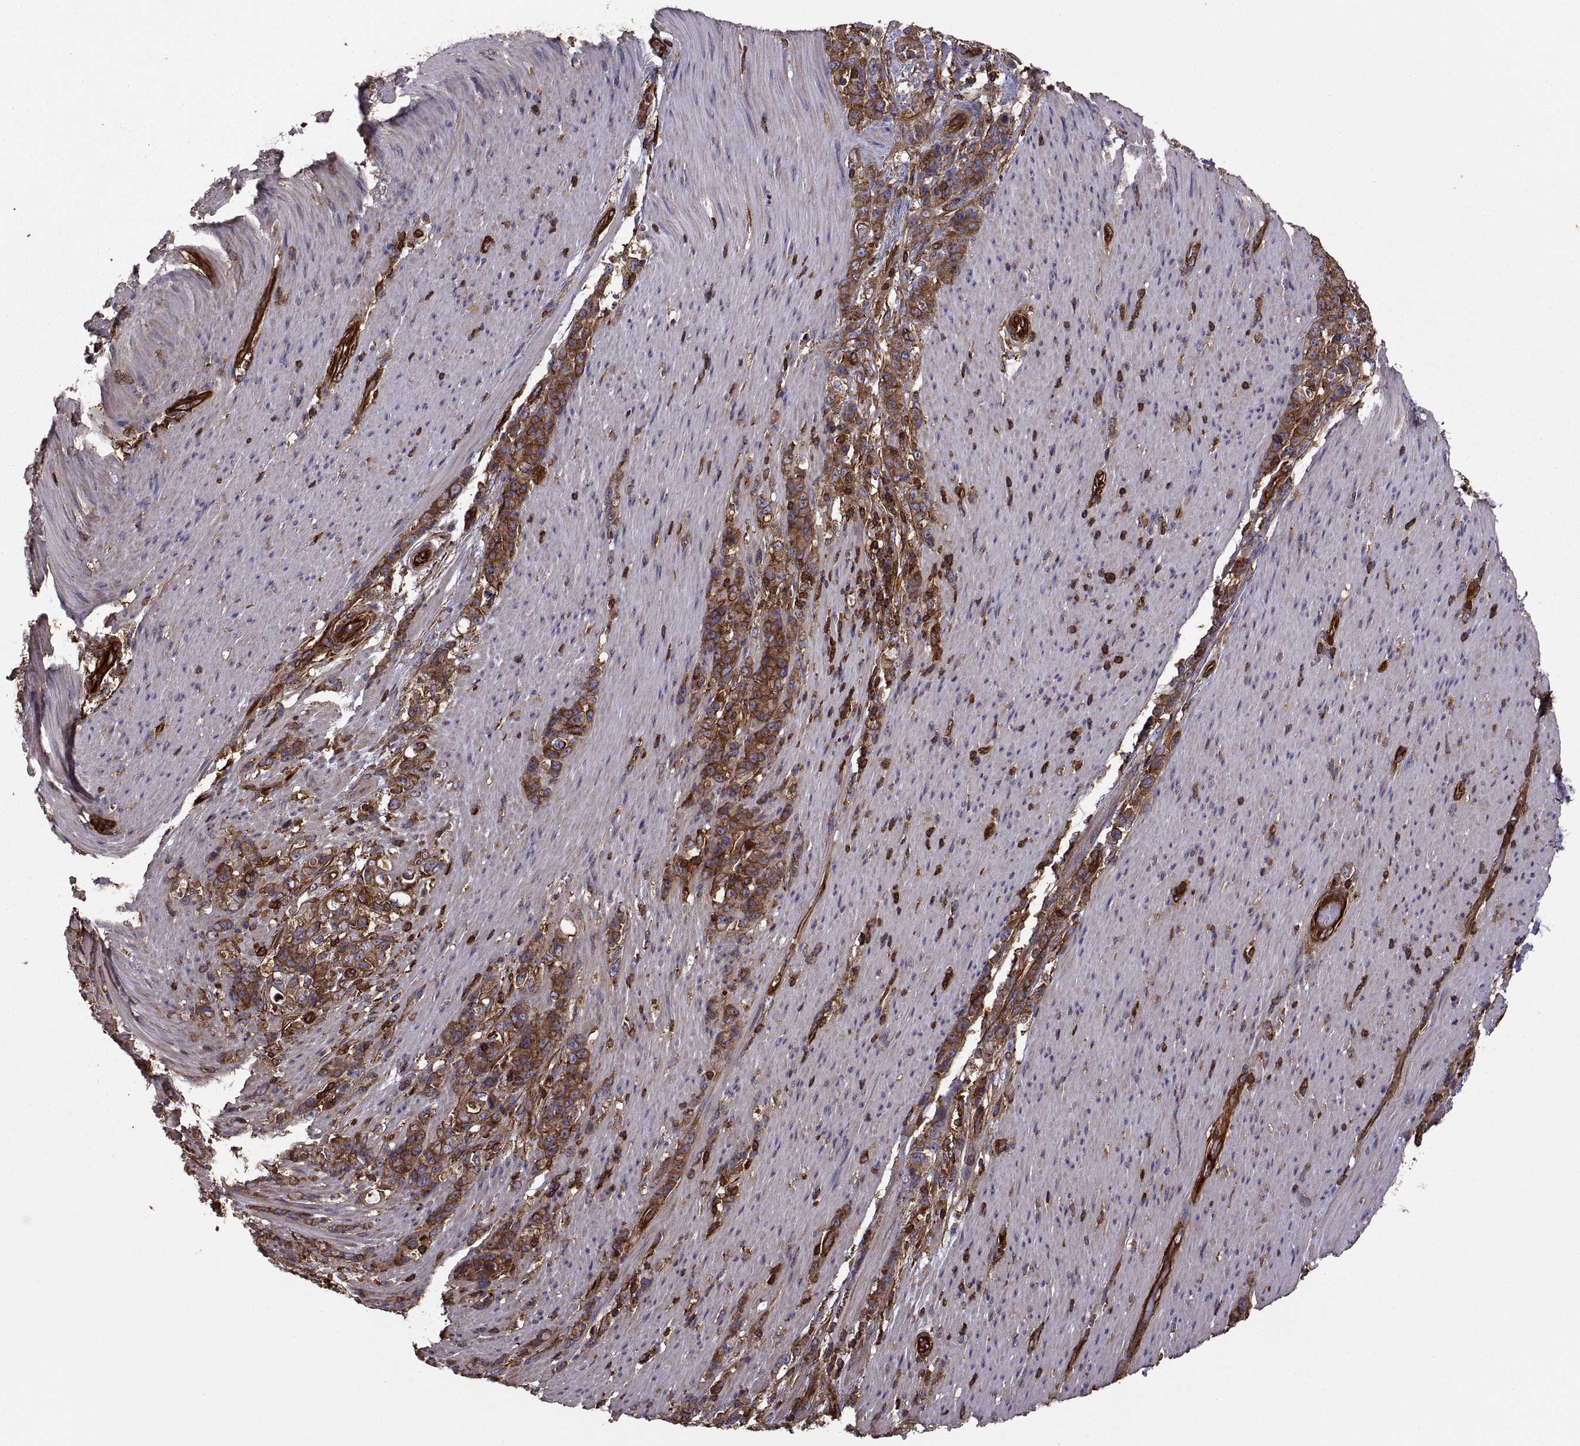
{"staining": {"intensity": "strong", "quantity": ">75%", "location": "cytoplasmic/membranous"}, "tissue": "stomach cancer", "cell_type": "Tumor cells", "image_type": "cancer", "snomed": [{"axis": "morphology", "description": "Adenocarcinoma, NOS"}, {"axis": "topography", "description": "Stomach"}], "caption": "DAB (3,3'-diaminobenzidine) immunohistochemical staining of human stomach adenocarcinoma demonstrates strong cytoplasmic/membranous protein expression in approximately >75% of tumor cells.", "gene": "MYH9", "patient": {"sex": "female", "age": 79}}